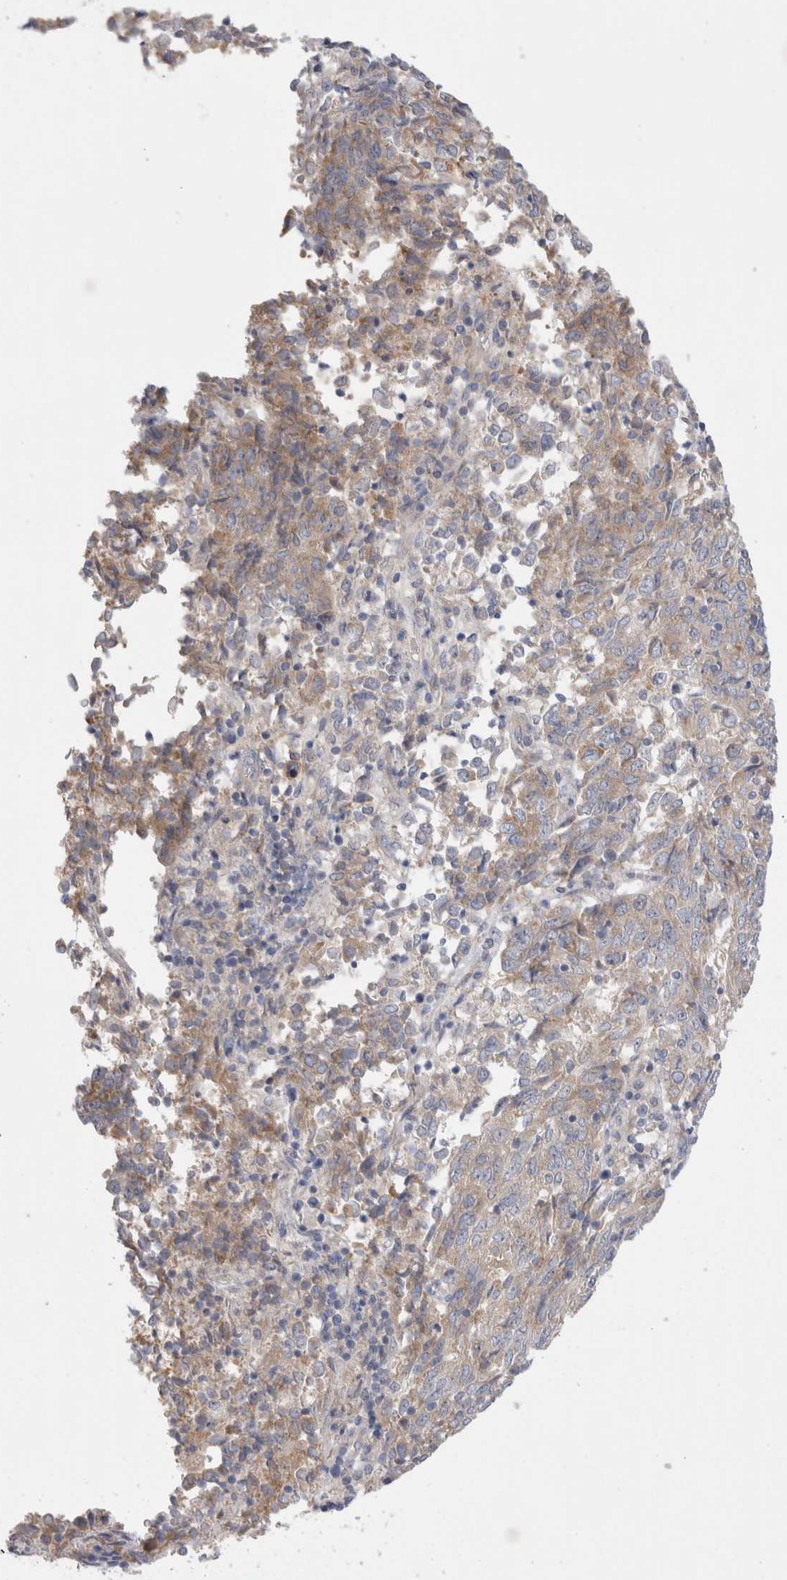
{"staining": {"intensity": "weak", "quantity": ">75%", "location": "cytoplasmic/membranous"}, "tissue": "endometrial cancer", "cell_type": "Tumor cells", "image_type": "cancer", "snomed": [{"axis": "morphology", "description": "Adenocarcinoma, NOS"}, {"axis": "topography", "description": "Endometrium"}], "caption": "The micrograph demonstrates immunohistochemical staining of endometrial cancer. There is weak cytoplasmic/membranous expression is identified in about >75% of tumor cells. Using DAB (3,3'-diaminobenzidine) (brown) and hematoxylin (blue) stains, captured at high magnification using brightfield microscopy.", "gene": "RBM12B", "patient": {"sex": "female", "age": 80}}